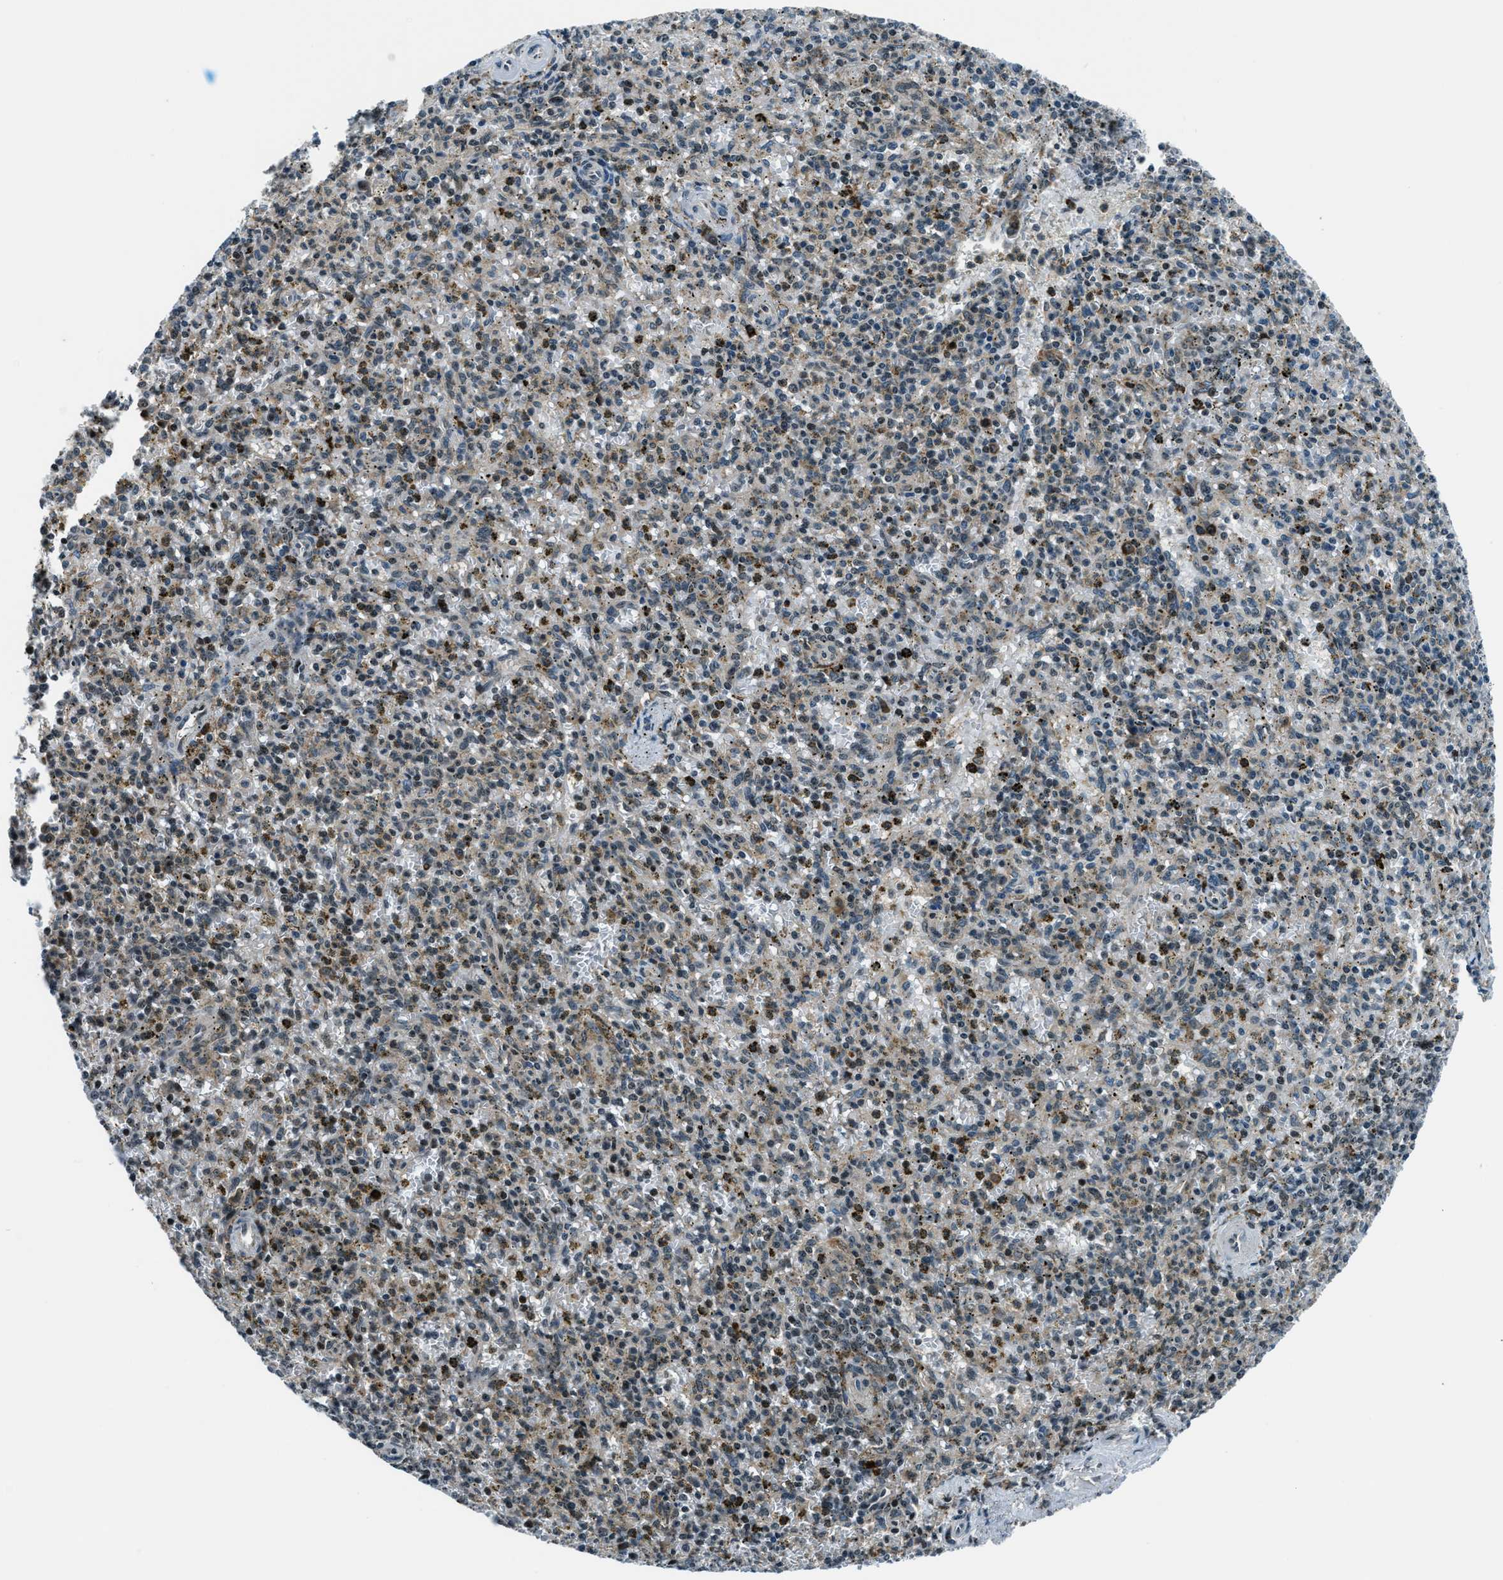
{"staining": {"intensity": "moderate", "quantity": "<25%", "location": "cytoplasmic/membranous"}, "tissue": "spleen", "cell_type": "Cells in red pulp", "image_type": "normal", "snomed": [{"axis": "morphology", "description": "Normal tissue, NOS"}, {"axis": "topography", "description": "Spleen"}], "caption": "Immunohistochemical staining of unremarkable human spleen demonstrates low levels of moderate cytoplasmic/membranous positivity in approximately <25% of cells in red pulp. (DAB = brown stain, brightfield microscopy at high magnification).", "gene": "ACTL9", "patient": {"sex": "male", "age": 72}}